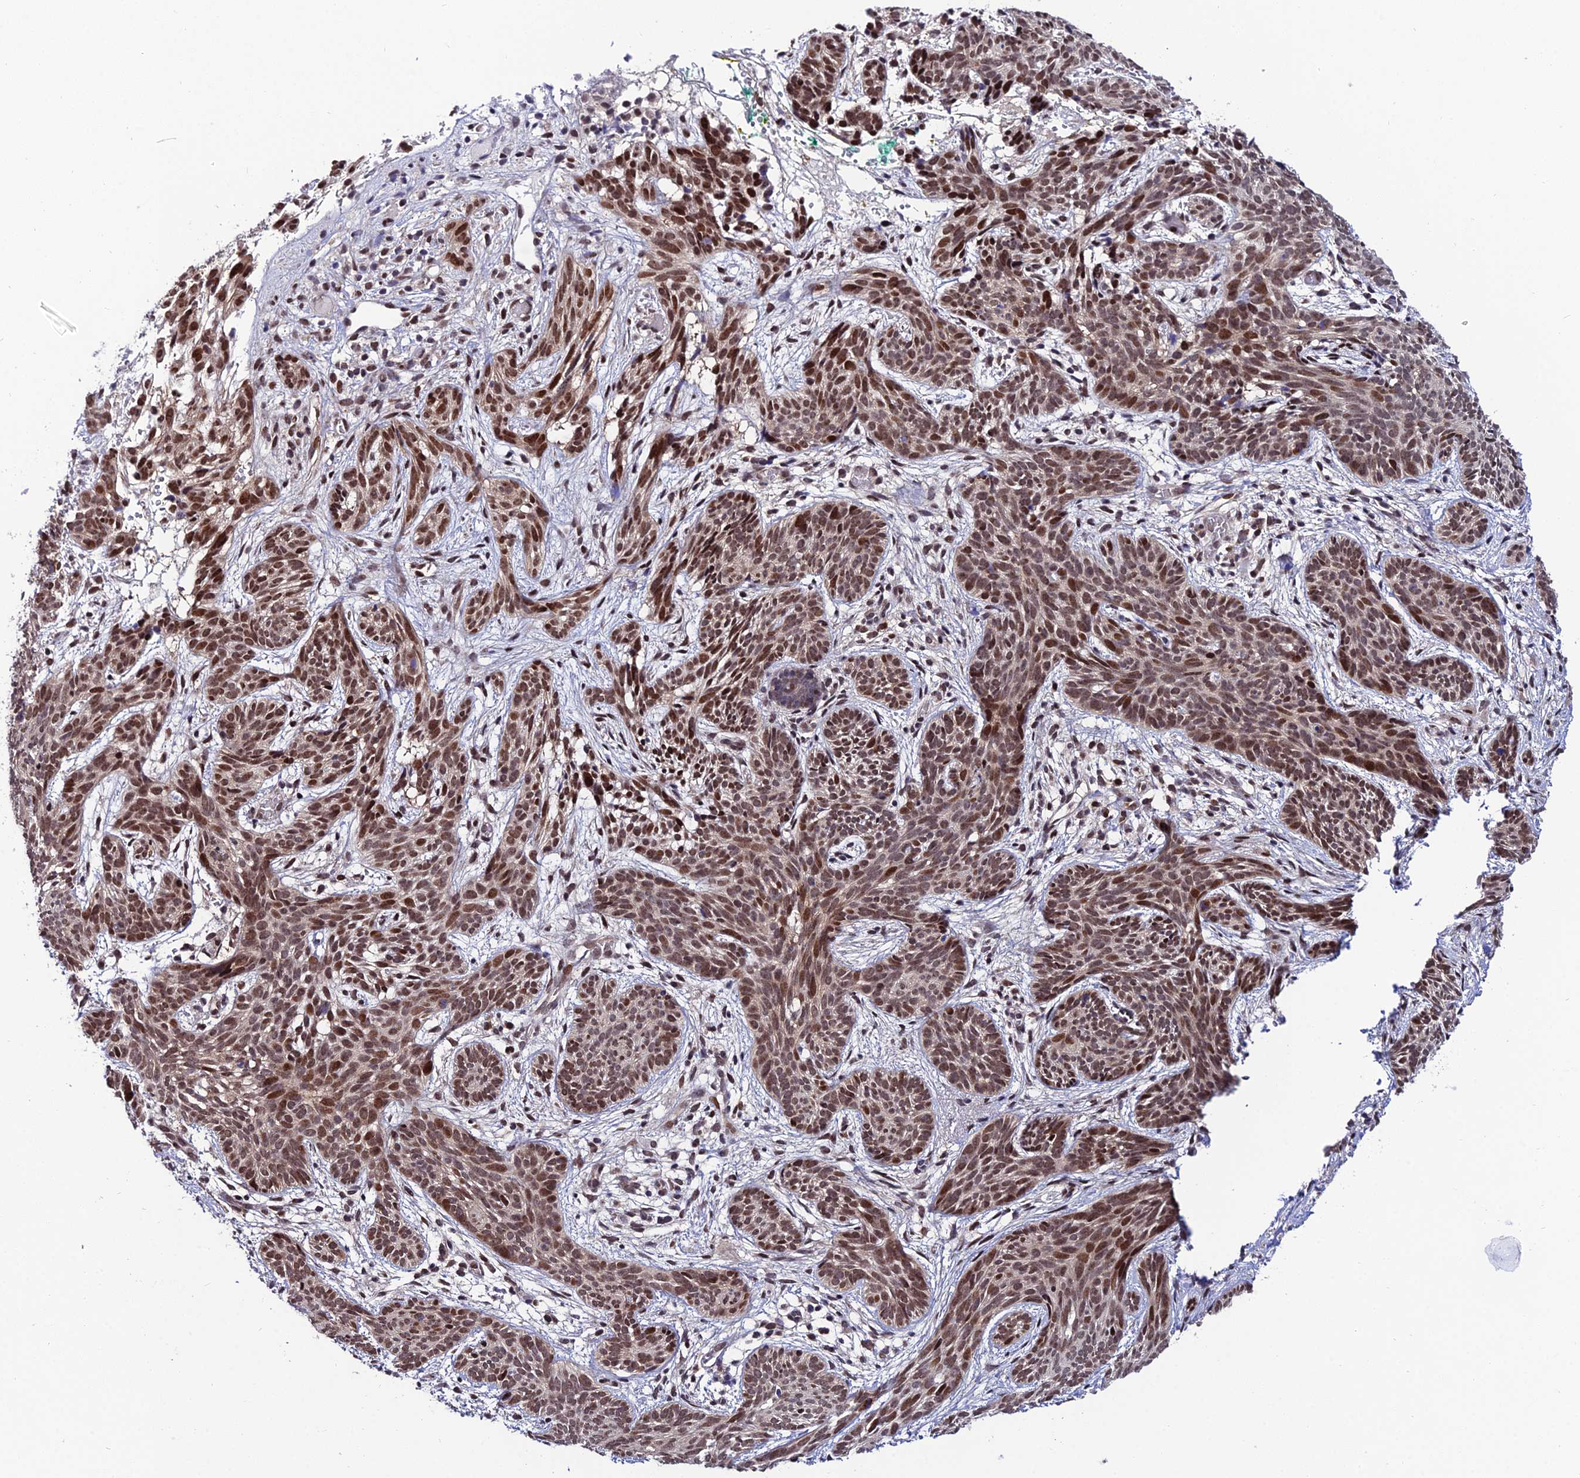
{"staining": {"intensity": "moderate", "quantity": ">75%", "location": "nuclear"}, "tissue": "skin cancer", "cell_type": "Tumor cells", "image_type": "cancer", "snomed": [{"axis": "morphology", "description": "Basal cell carcinoma"}, {"axis": "topography", "description": "Skin"}], "caption": "This histopathology image shows IHC staining of skin cancer (basal cell carcinoma), with medium moderate nuclear expression in approximately >75% of tumor cells.", "gene": "SYT15", "patient": {"sex": "female", "age": 81}}